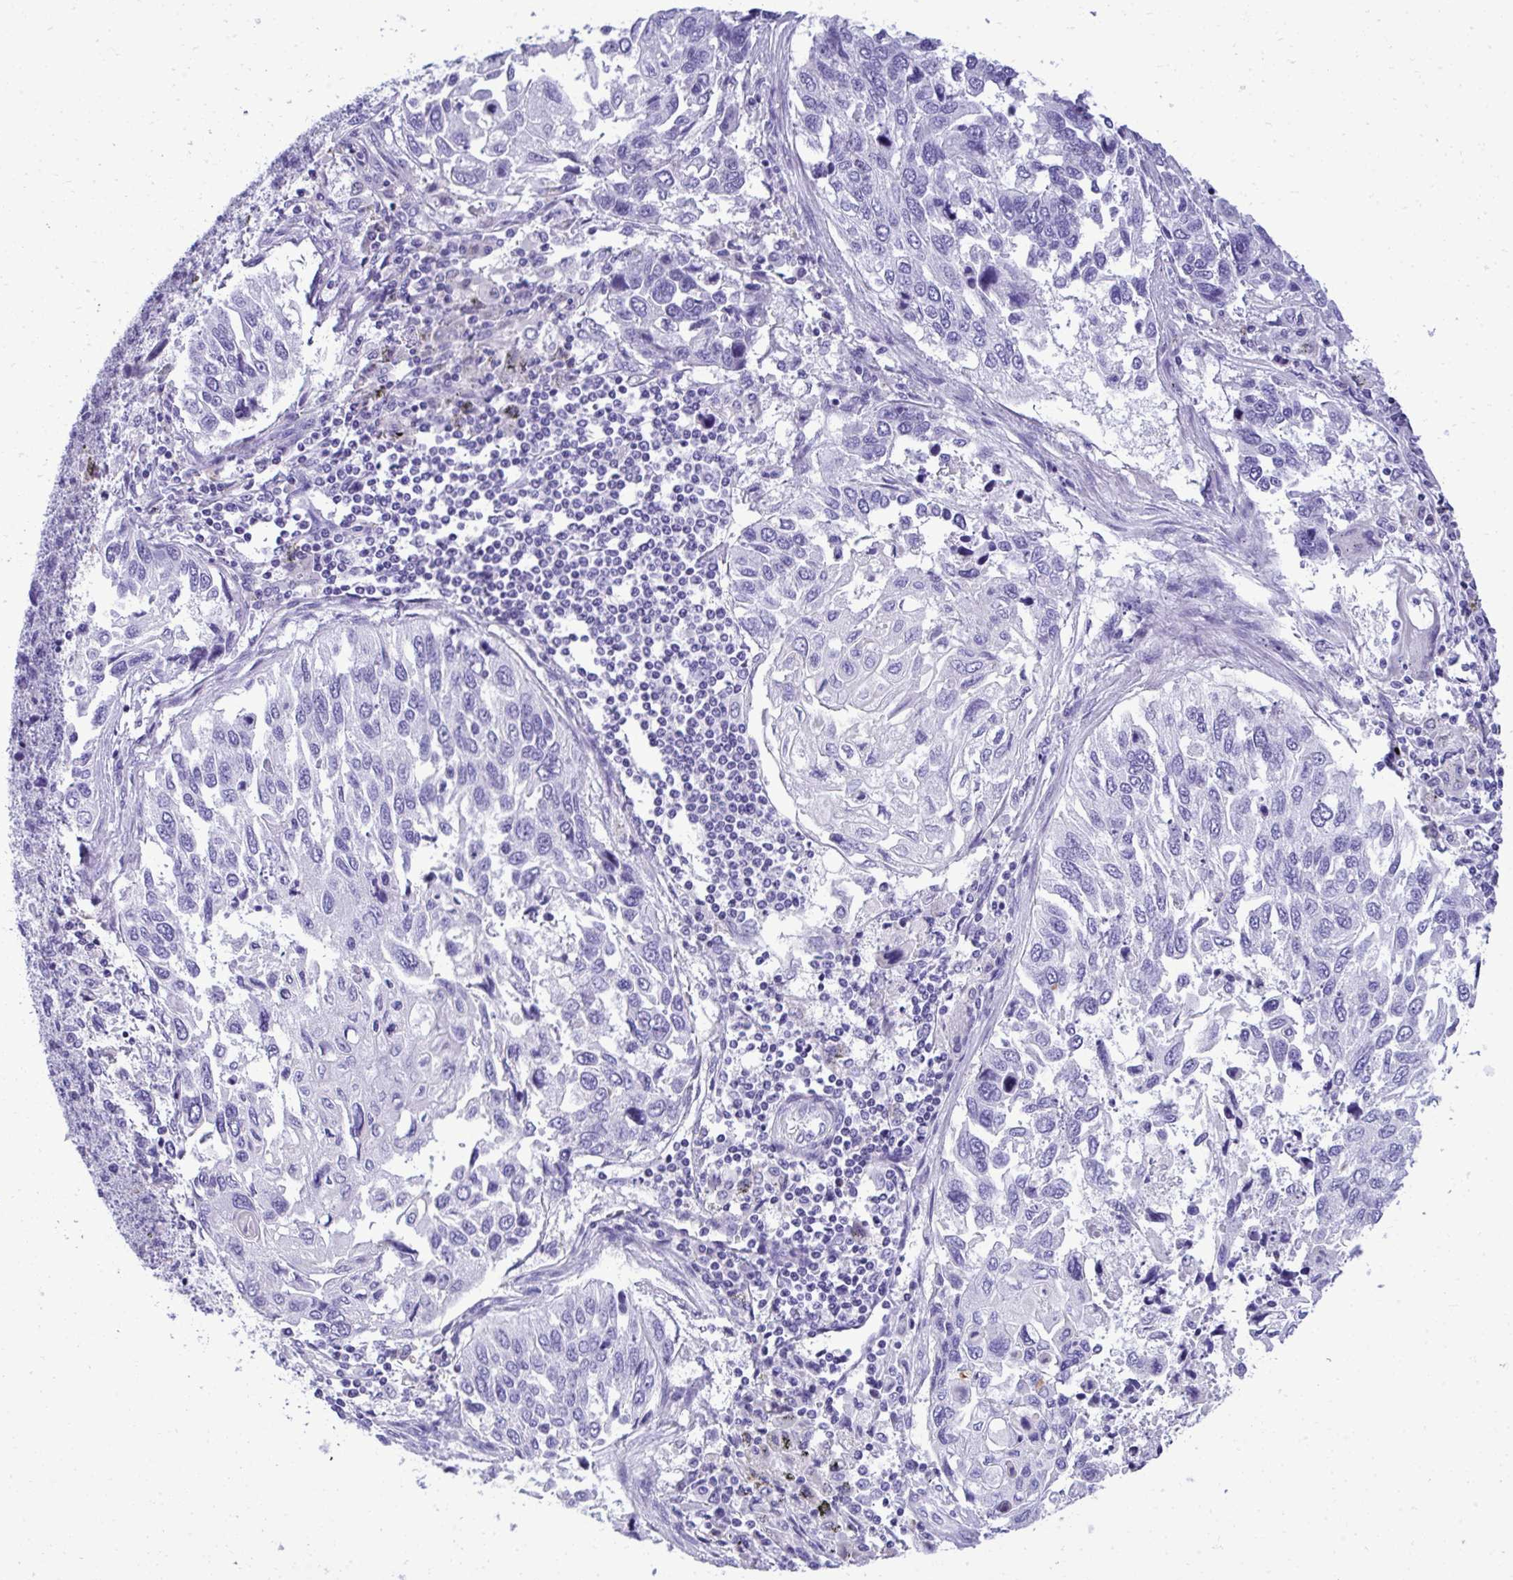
{"staining": {"intensity": "negative", "quantity": "none", "location": "none"}, "tissue": "lung cancer", "cell_type": "Tumor cells", "image_type": "cancer", "snomed": [{"axis": "morphology", "description": "Squamous cell carcinoma, NOS"}, {"axis": "topography", "description": "Lung"}], "caption": "Lung cancer (squamous cell carcinoma) was stained to show a protein in brown. There is no significant positivity in tumor cells.", "gene": "ST6GALNAC3", "patient": {"sex": "male", "age": 62}}